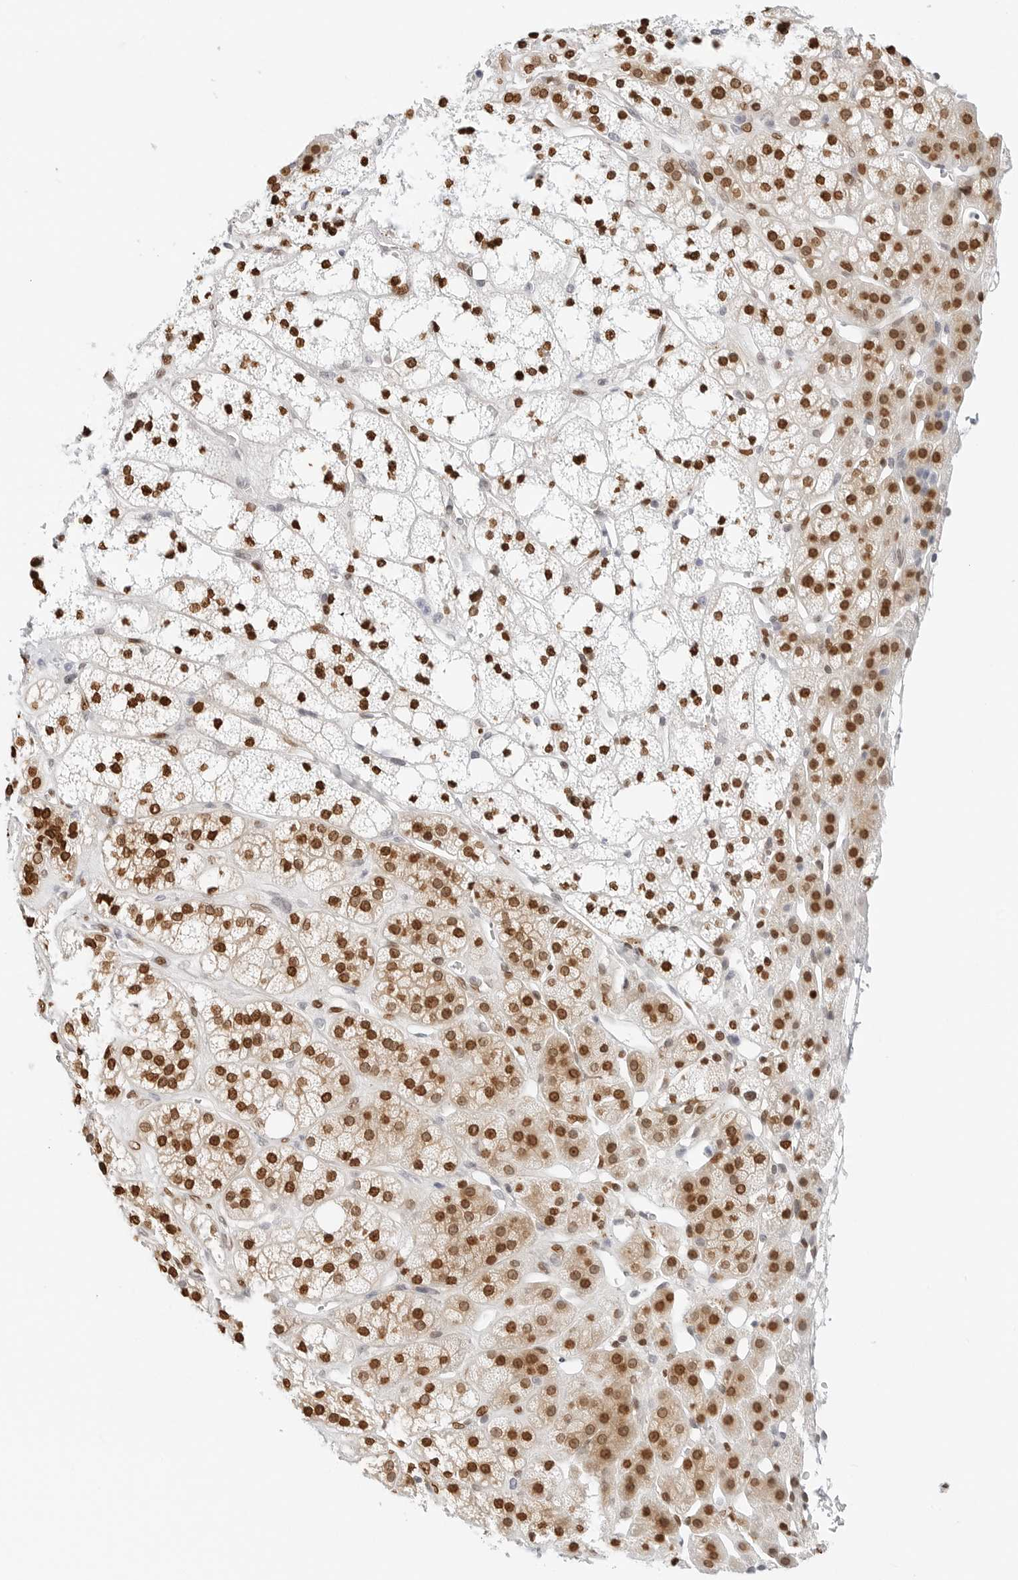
{"staining": {"intensity": "strong", "quantity": ">75%", "location": "nuclear"}, "tissue": "adrenal gland", "cell_type": "Glandular cells", "image_type": "normal", "snomed": [{"axis": "morphology", "description": "Normal tissue, NOS"}, {"axis": "topography", "description": "Adrenal gland"}], "caption": "Human adrenal gland stained with a brown dye demonstrates strong nuclear positive staining in about >75% of glandular cells.", "gene": "SPIDR", "patient": {"sex": "male", "age": 56}}